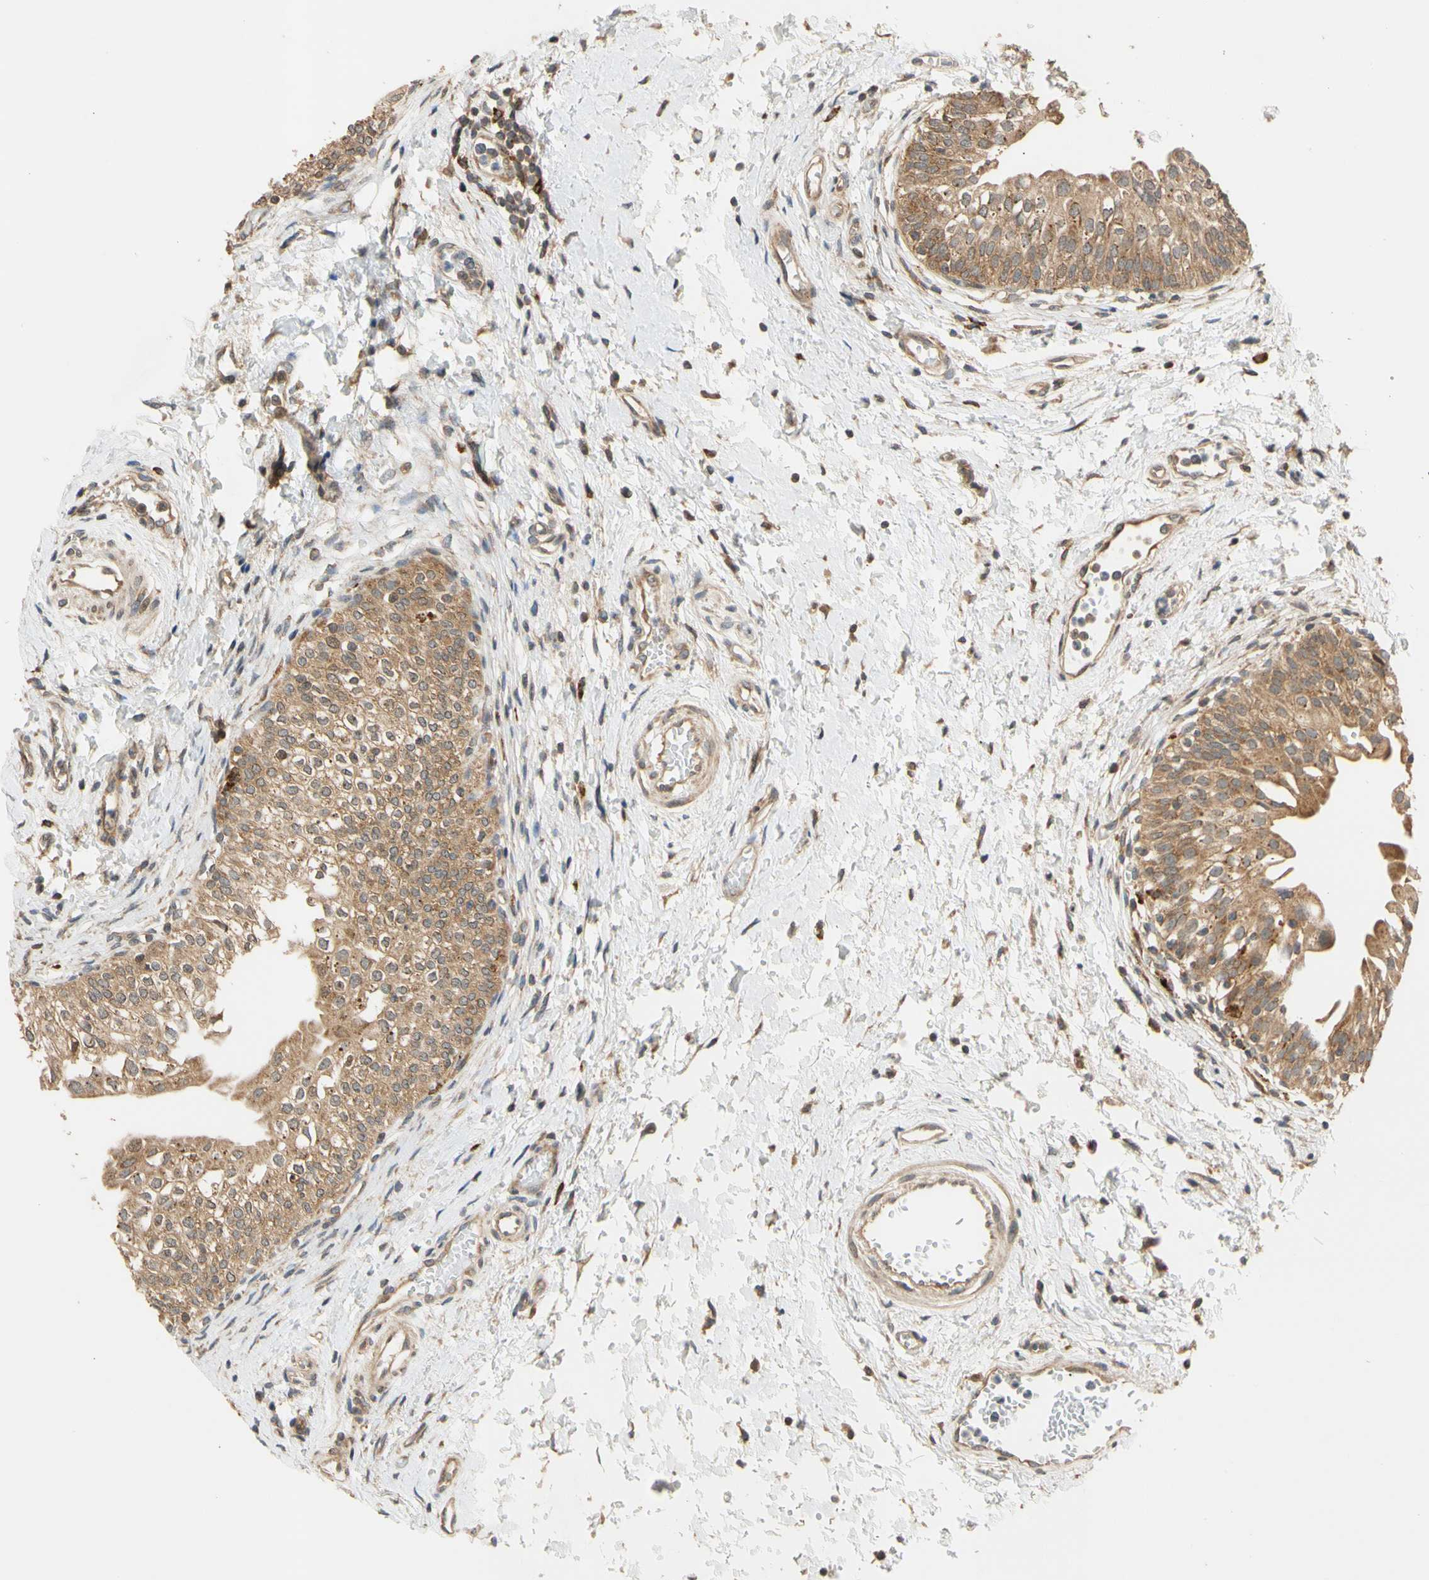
{"staining": {"intensity": "moderate", "quantity": ">75%", "location": "cytoplasmic/membranous"}, "tissue": "urinary bladder", "cell_type": "Urothelial cells", "image_type": "normal", "snomed": [{"axis": "morphology", "description": "Normal tissue, NOS"}, {"axis": "topography", "description": "Urinary bladder"}], "caption": "Protein staining reveals moderate cytoplasmic/membranous expression in about >75% of urothelial cells in benign urinary bladder.", "gene": "ANKHD1", "patient": {"sex": "male", "age": 55}}